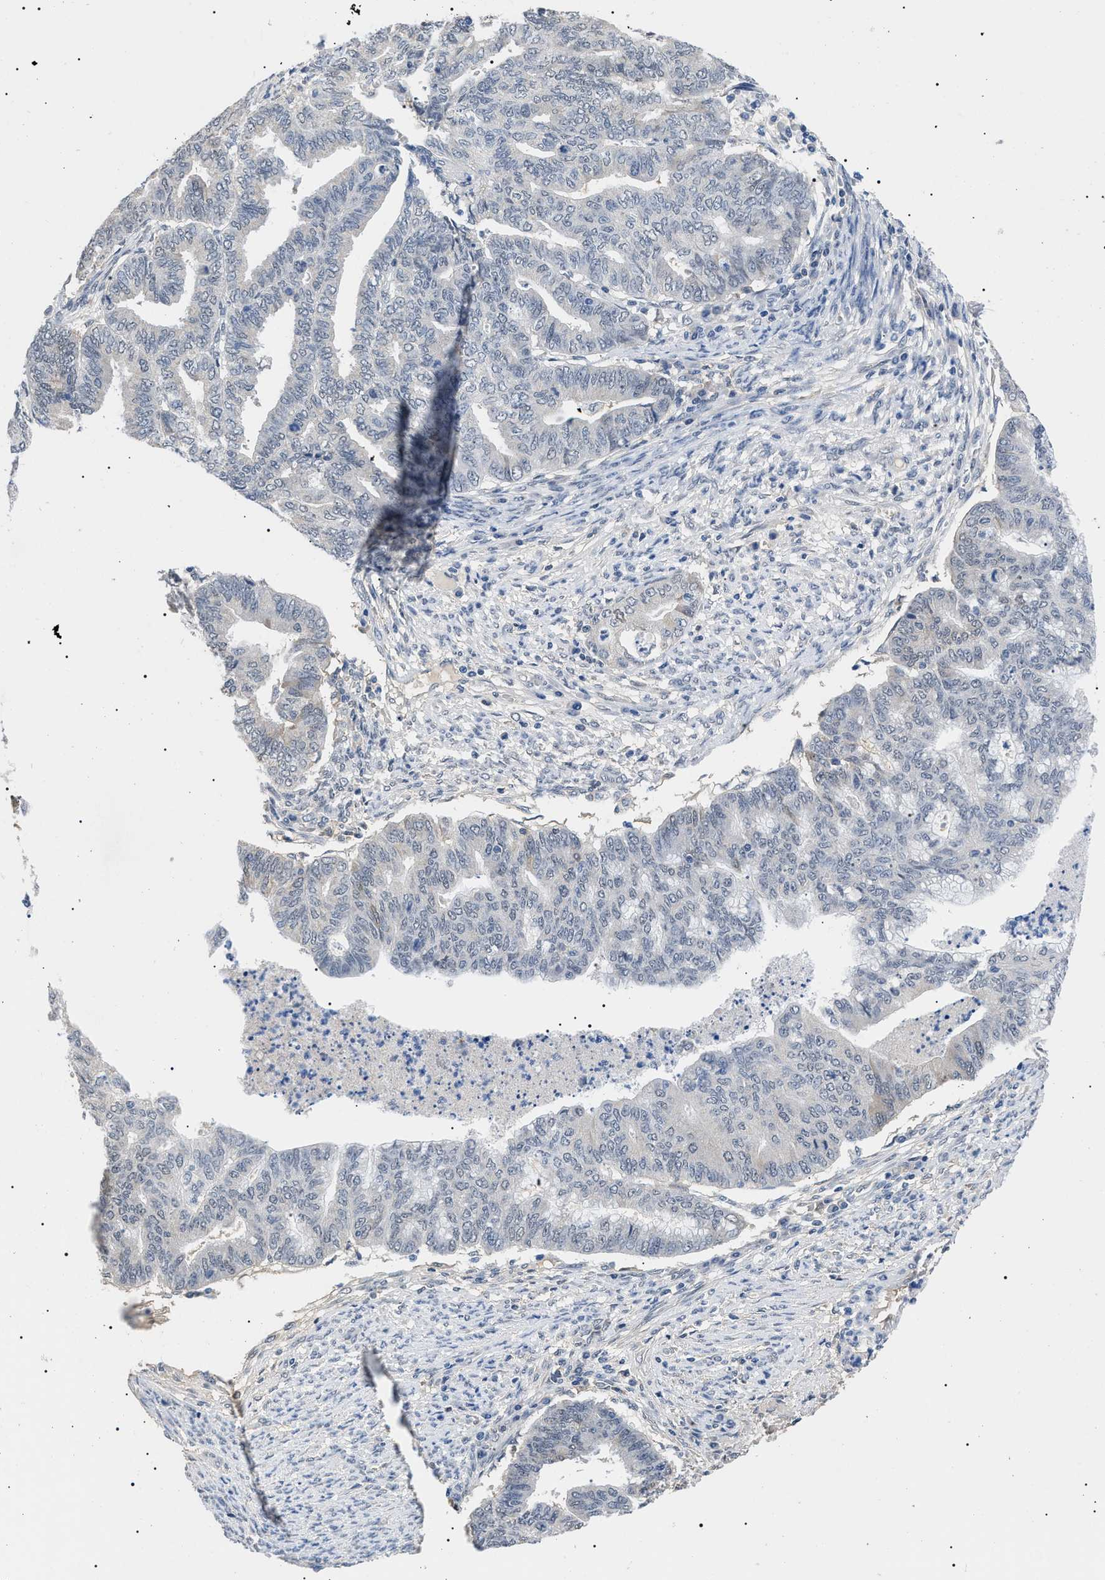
{"staining": {"intensity": "negative", "quantity": "none", "location": "none"}, "tissue": "endometrial cancer", "cell_type": "Tumor cells", "image_type": "cancer", "snomed": [{"axis": "morphology", "description": "Adenocarcinoma, NOS"}, {"axis": "topography", "description": "Endometrium"}], "caption": "There is no significant expression in tumor cells of endometrial cancer (adenocarcinoma). (DAB (3,3'-diaminobenzidine) immunohistochemistry (IHC) with hematoxylin counter stain).", "gene": "PRRT2", "patient": {"sex": "female", "age": 79}}